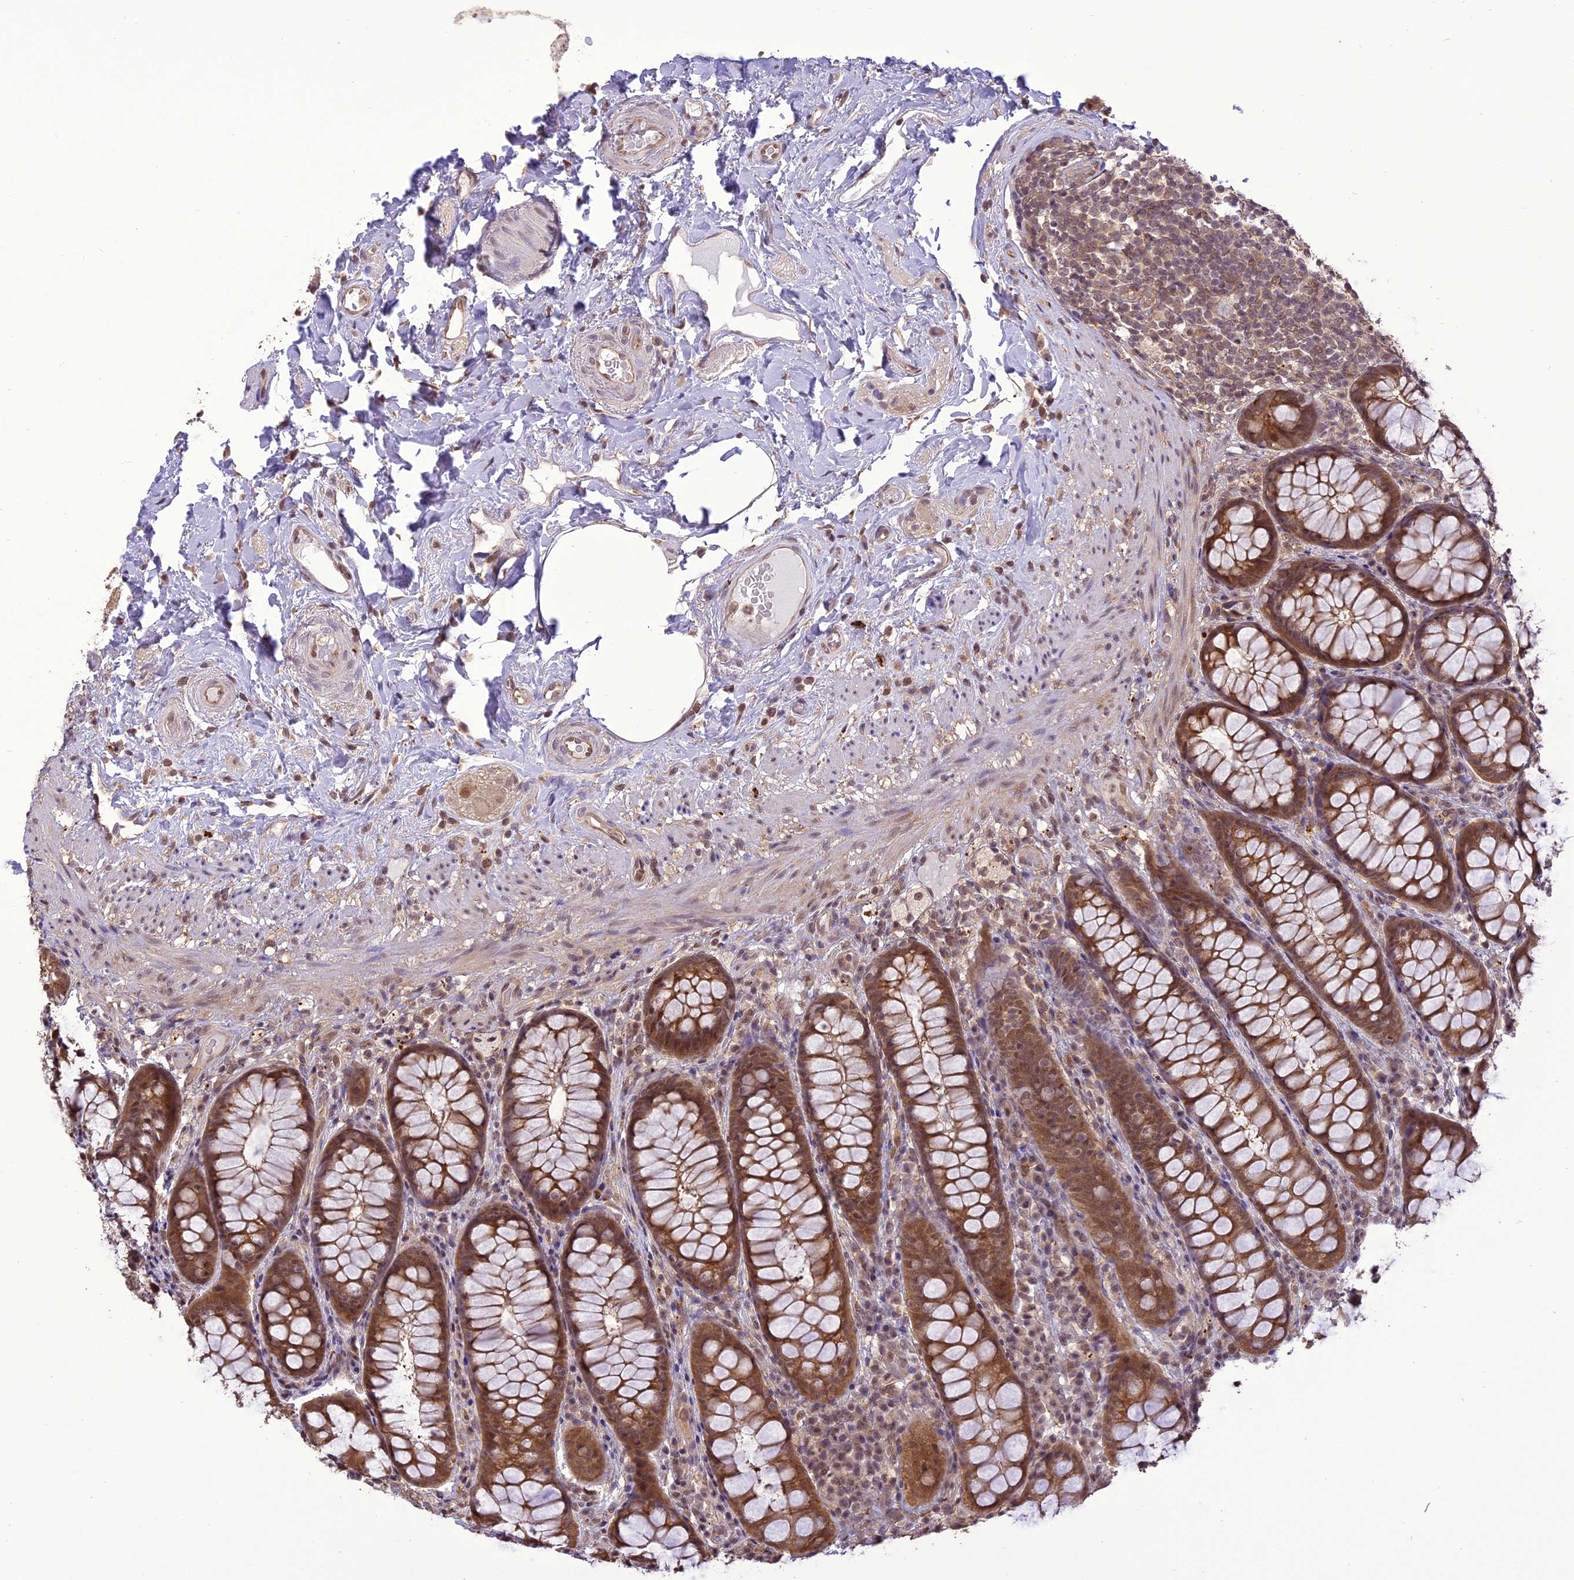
{"staining": {"intensity": "moderate", "quantity": ">75%", "location": "cytoplasmic/membranous,nuclear"}, "tissue": "rectum", "cell_type": "Glandular cells", "image_type": "normal", "snomed": [{"axis": "morphology", "description": "Normal tissue, NOS"}, {"axis": "topography", "description": "Rectum"}], "caption": "The immunohistochemical stain highlights moderate cytoplasmic/membranous,nuclear positivity in glandular cells of benign rectum.", "gene": "TIGD7", "patient": {"sex": "male", "age": 83}}